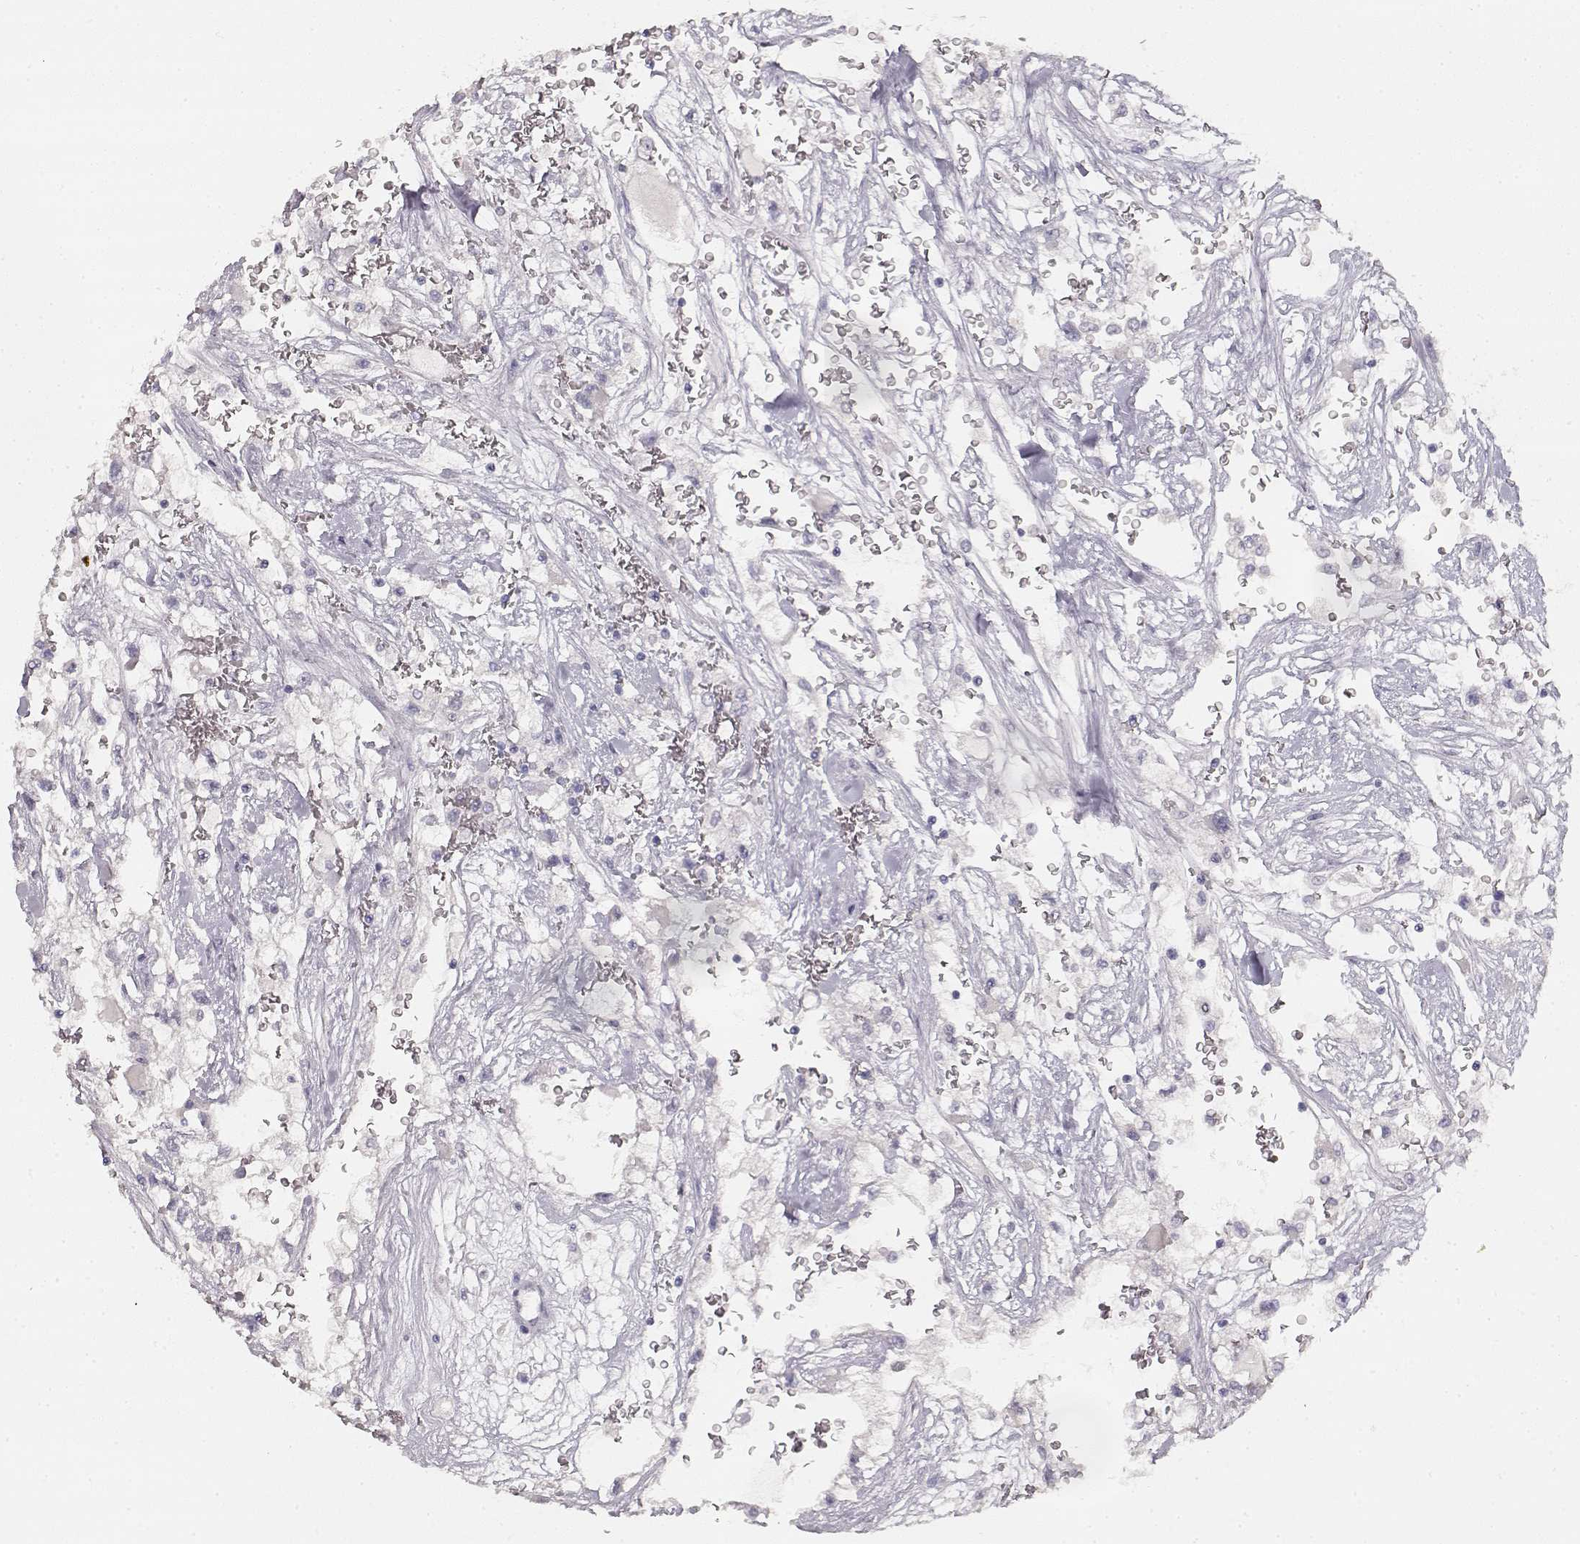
{"staining": {"intensity": "negative", "quantity": "none", "location": "none"}, "tissue": "renal cancer", "cell_type": "Tumor cells", "image_type": "cancer", "snomed": [{"axis": "morphology", "description": "Adenocarcinoma, NOS"}, {"axis": "topography", "description": "Kidney"}], "caption": "This is a micrograph of immunohistochemistry staining of adenocarcinoma (renal), which shows no positivity in tumor cells.", "gene": "TPH2", "patient": {"sex": "male", "age": 59}}